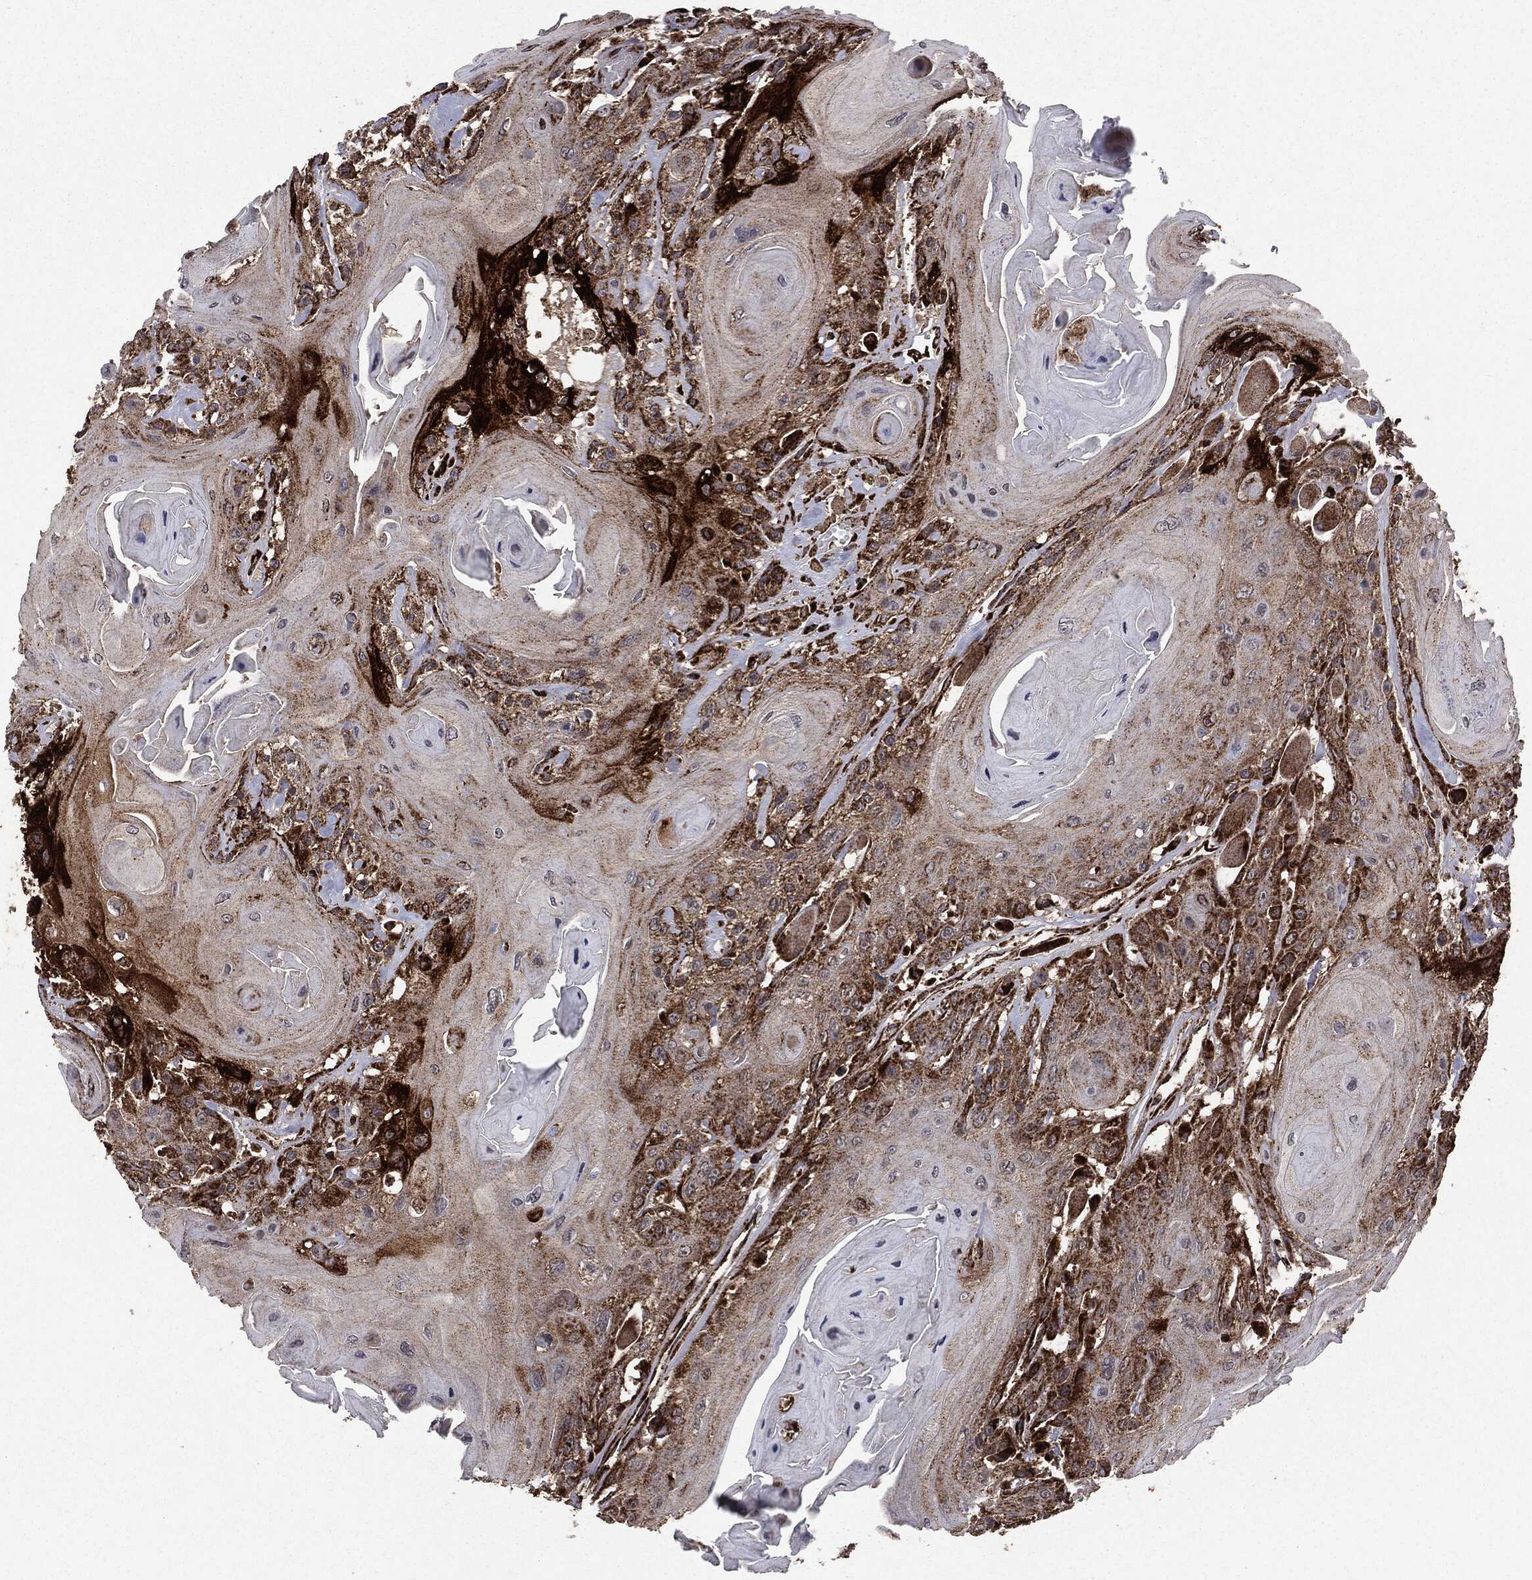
{"staining": {"intensity": "strong", "quantity": "25%-75%", "location": "cytoplasmic/membranous"}, "tissue": "head and neck cancer", "cell_type": "Tumor cells", "image_type": "cancer", "snomed": [{"axis": "morphology", "description": "Squamous cell carcinoma, NOS"}, {"axis": "topography", "description": "Head-Neck"}], "caption": "Immunohistochemistry (DAB) staining of human head and neck cancer reveals strong cytoplasmic/membranous protein positivity in approximately 25%-75% of tumor cells.", "gene": "MAP2K1", "patient": {"sex": "female", "age": 59}}